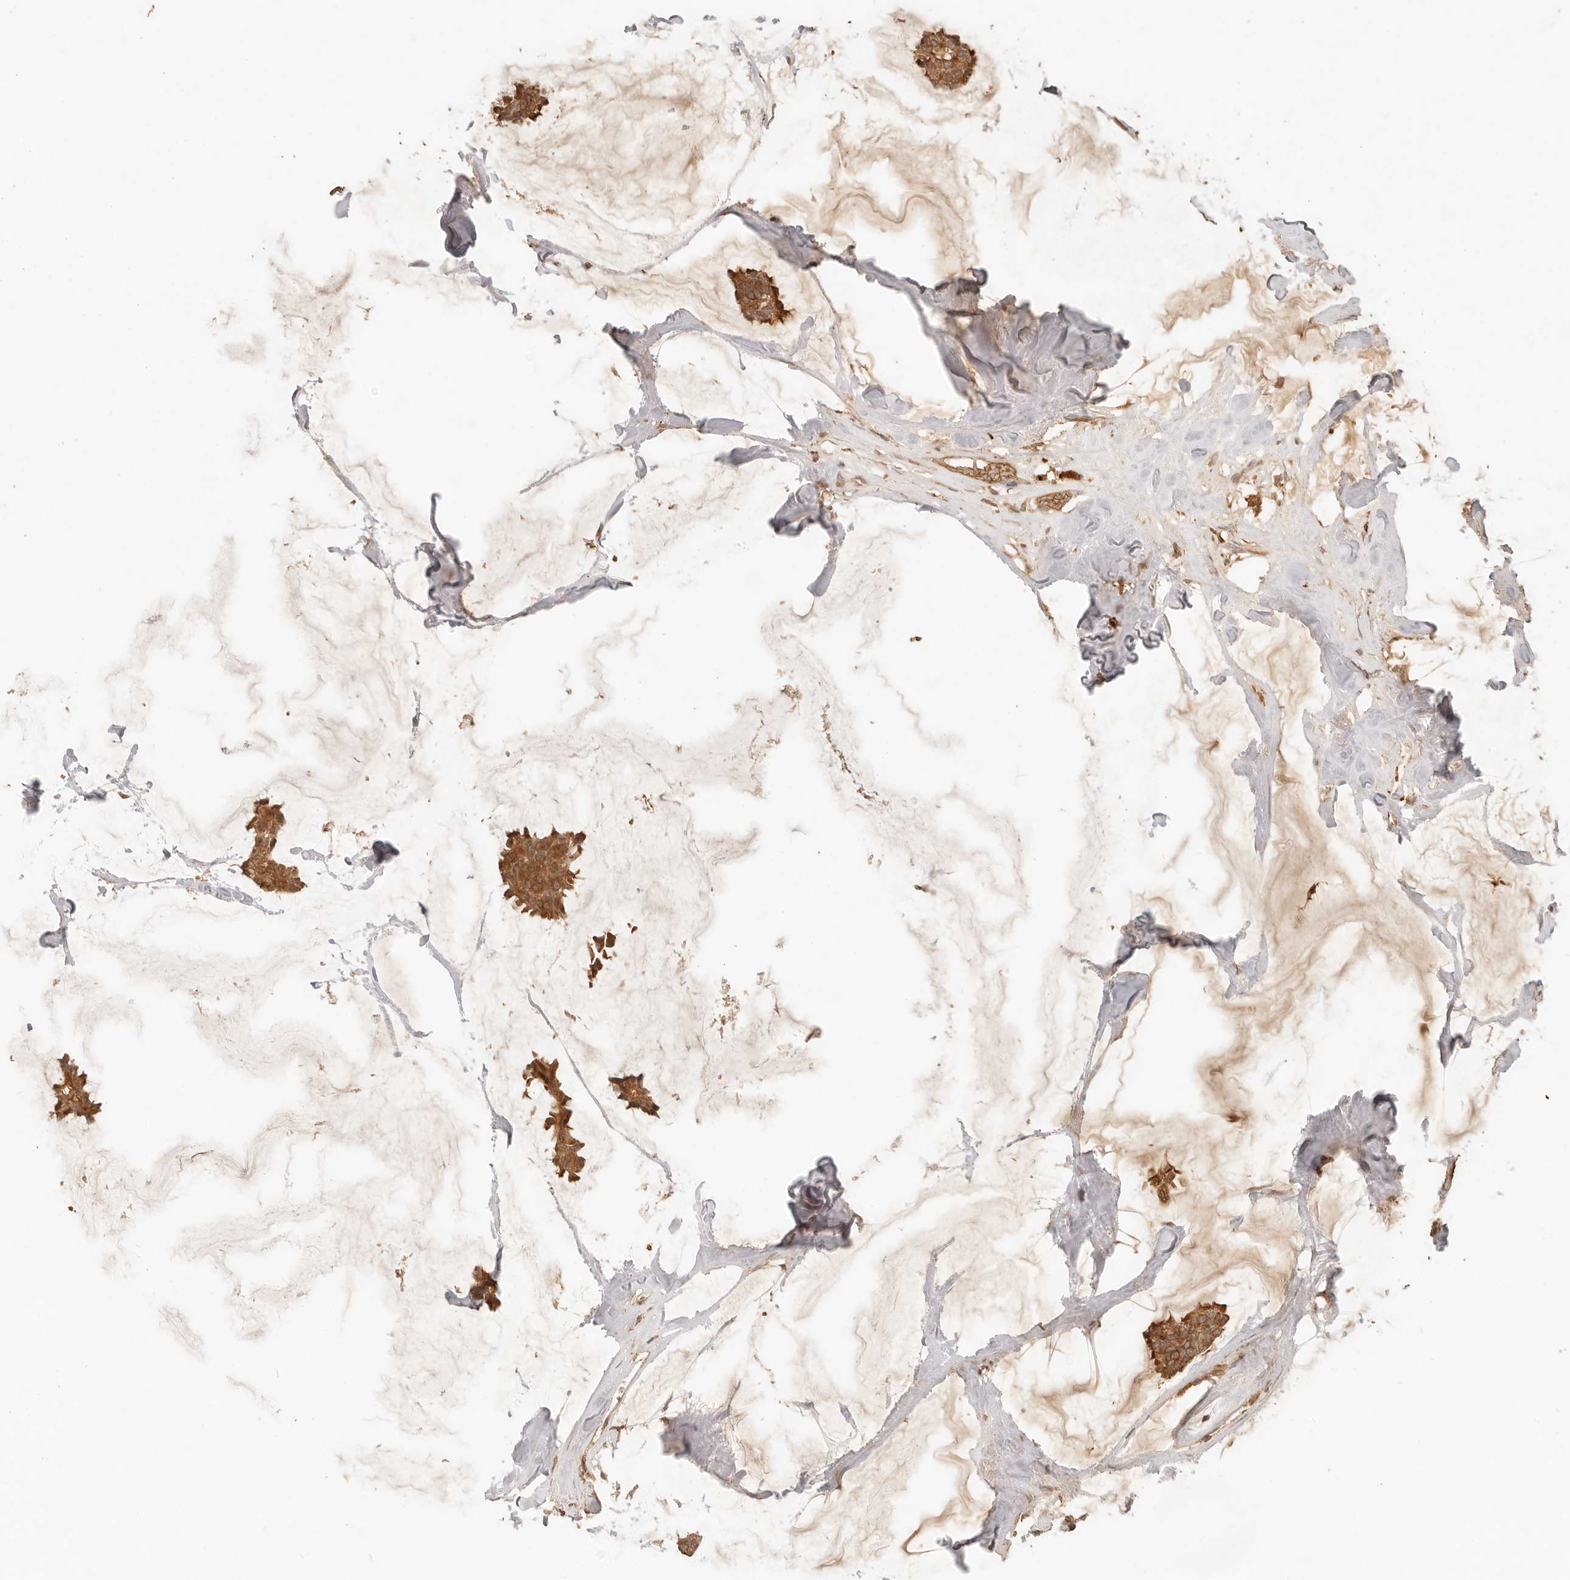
{"staining": {"intensity": "strong", "quantity": ">75%", "location": "cytoplasmic/membranous"}, "tissue": "breast cancer", "cell_type": "Tumor cells", "image_type": "cancer", "snomed": [{"axis": "morphology", "description": "Duct carcinoma"}, {"axis": "topography", "description": "Breast"}], "caption": "Immunohistochemical staining of breast cancer (intraductal carcinoma) exhibits strong cytoplasmic/membranous protein positivity in approximately >75% of tumor cells. The staining is performed using DAB (3,3'-diaminobenzidine) brown chromogen to label protein expression. The nuclei are counter-stained blue using hematoxylin.", "gene": "INTS11", "patient": {"sex": "female", "age": 93}}